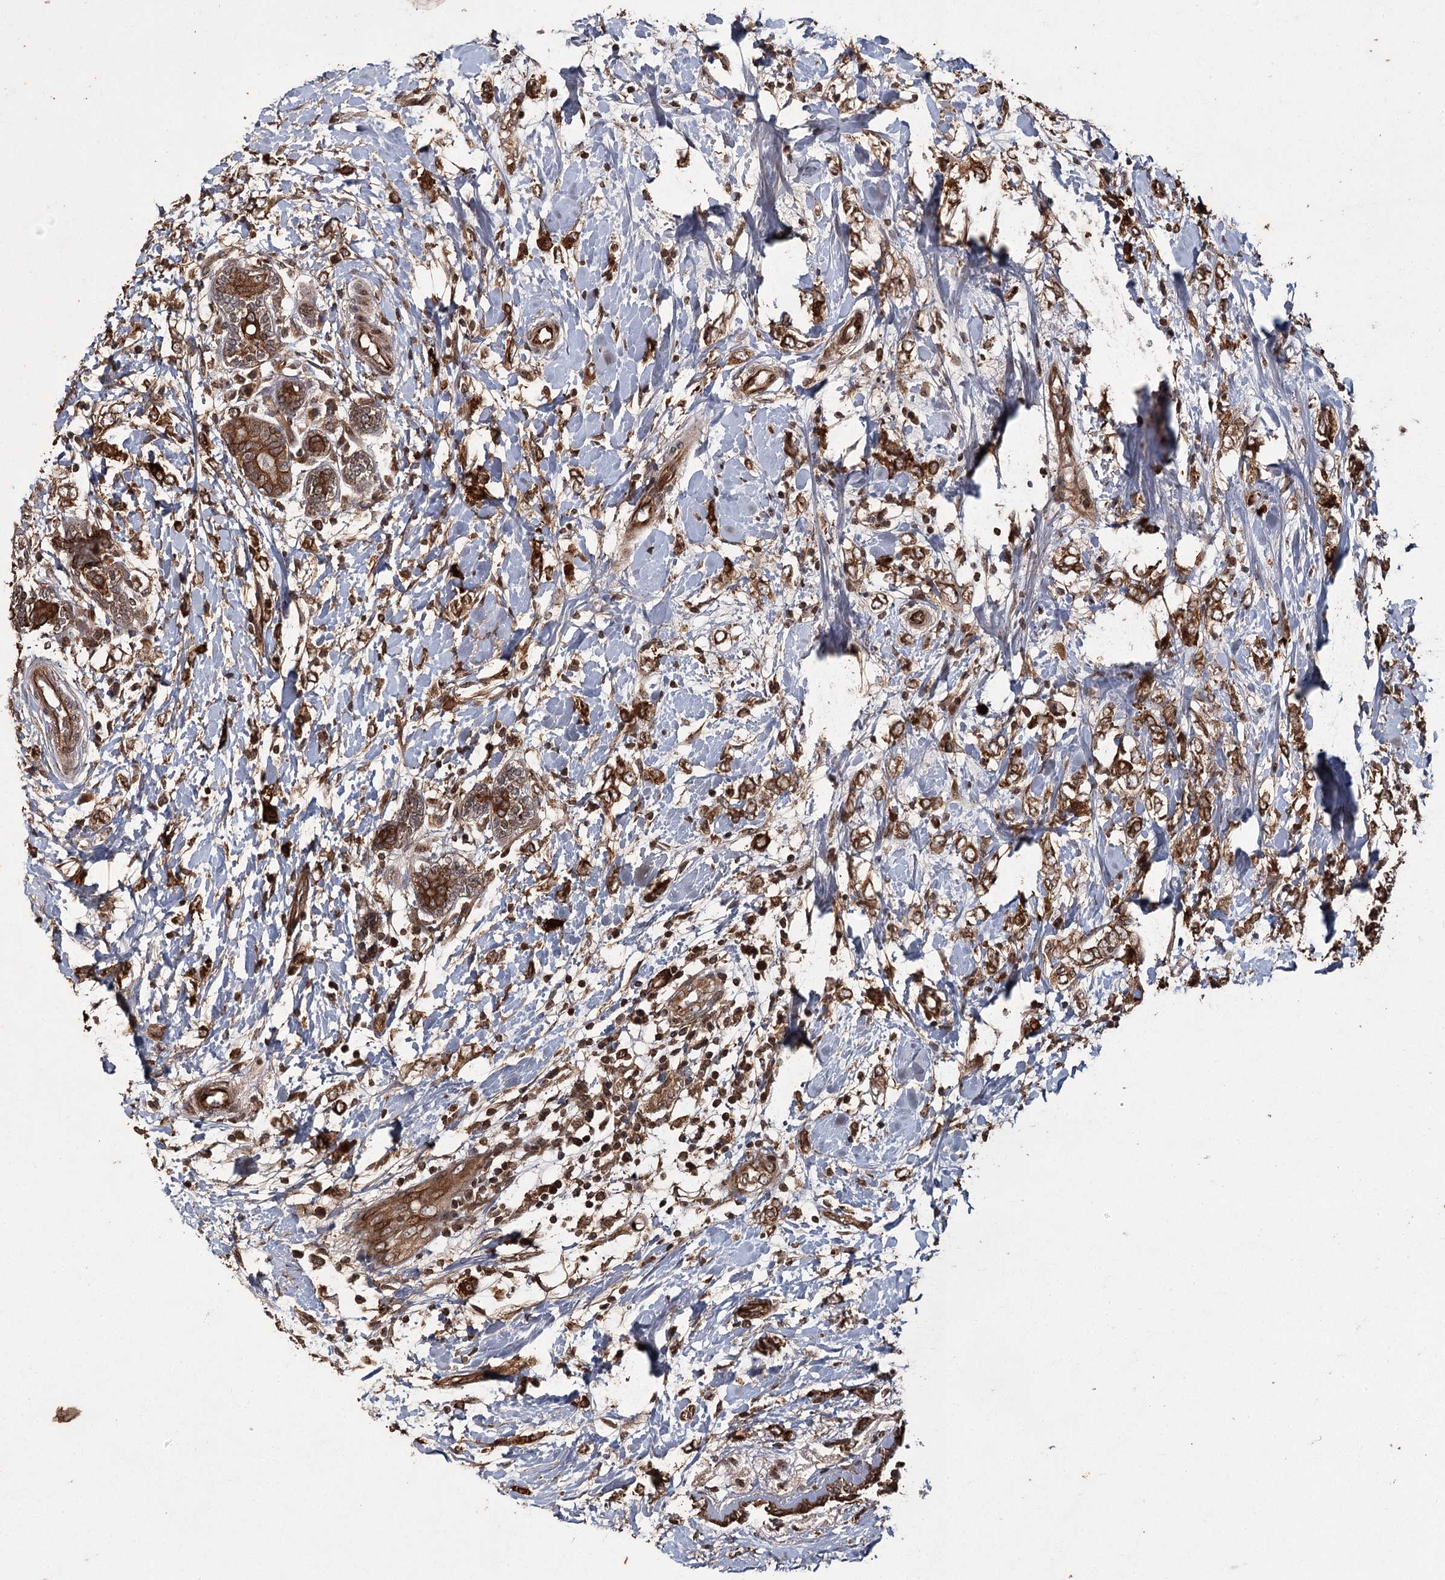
{"staining": {"intensity": "moderate", "quantity": ">75%", "location": "cytoplasmic/membranous"}, "tissue": "breast cancer", "cell_type": "Tumor cells", "image_type": "cancer", "snomed": [{"axis": "morphology", "description": "Normal tissue, NOS"}, {"axis": "morphology", "description": "Lobular carcinoma"}, {"axis": "topography", "description": "Breast"}], "caption": "Moderate cytoplasmic/membranous expression is seen in about >75% of tumor cells in lobular carcinoma (breast).", "gene": "RPAP3", "patient": {"sex": "female", "age": 47}}